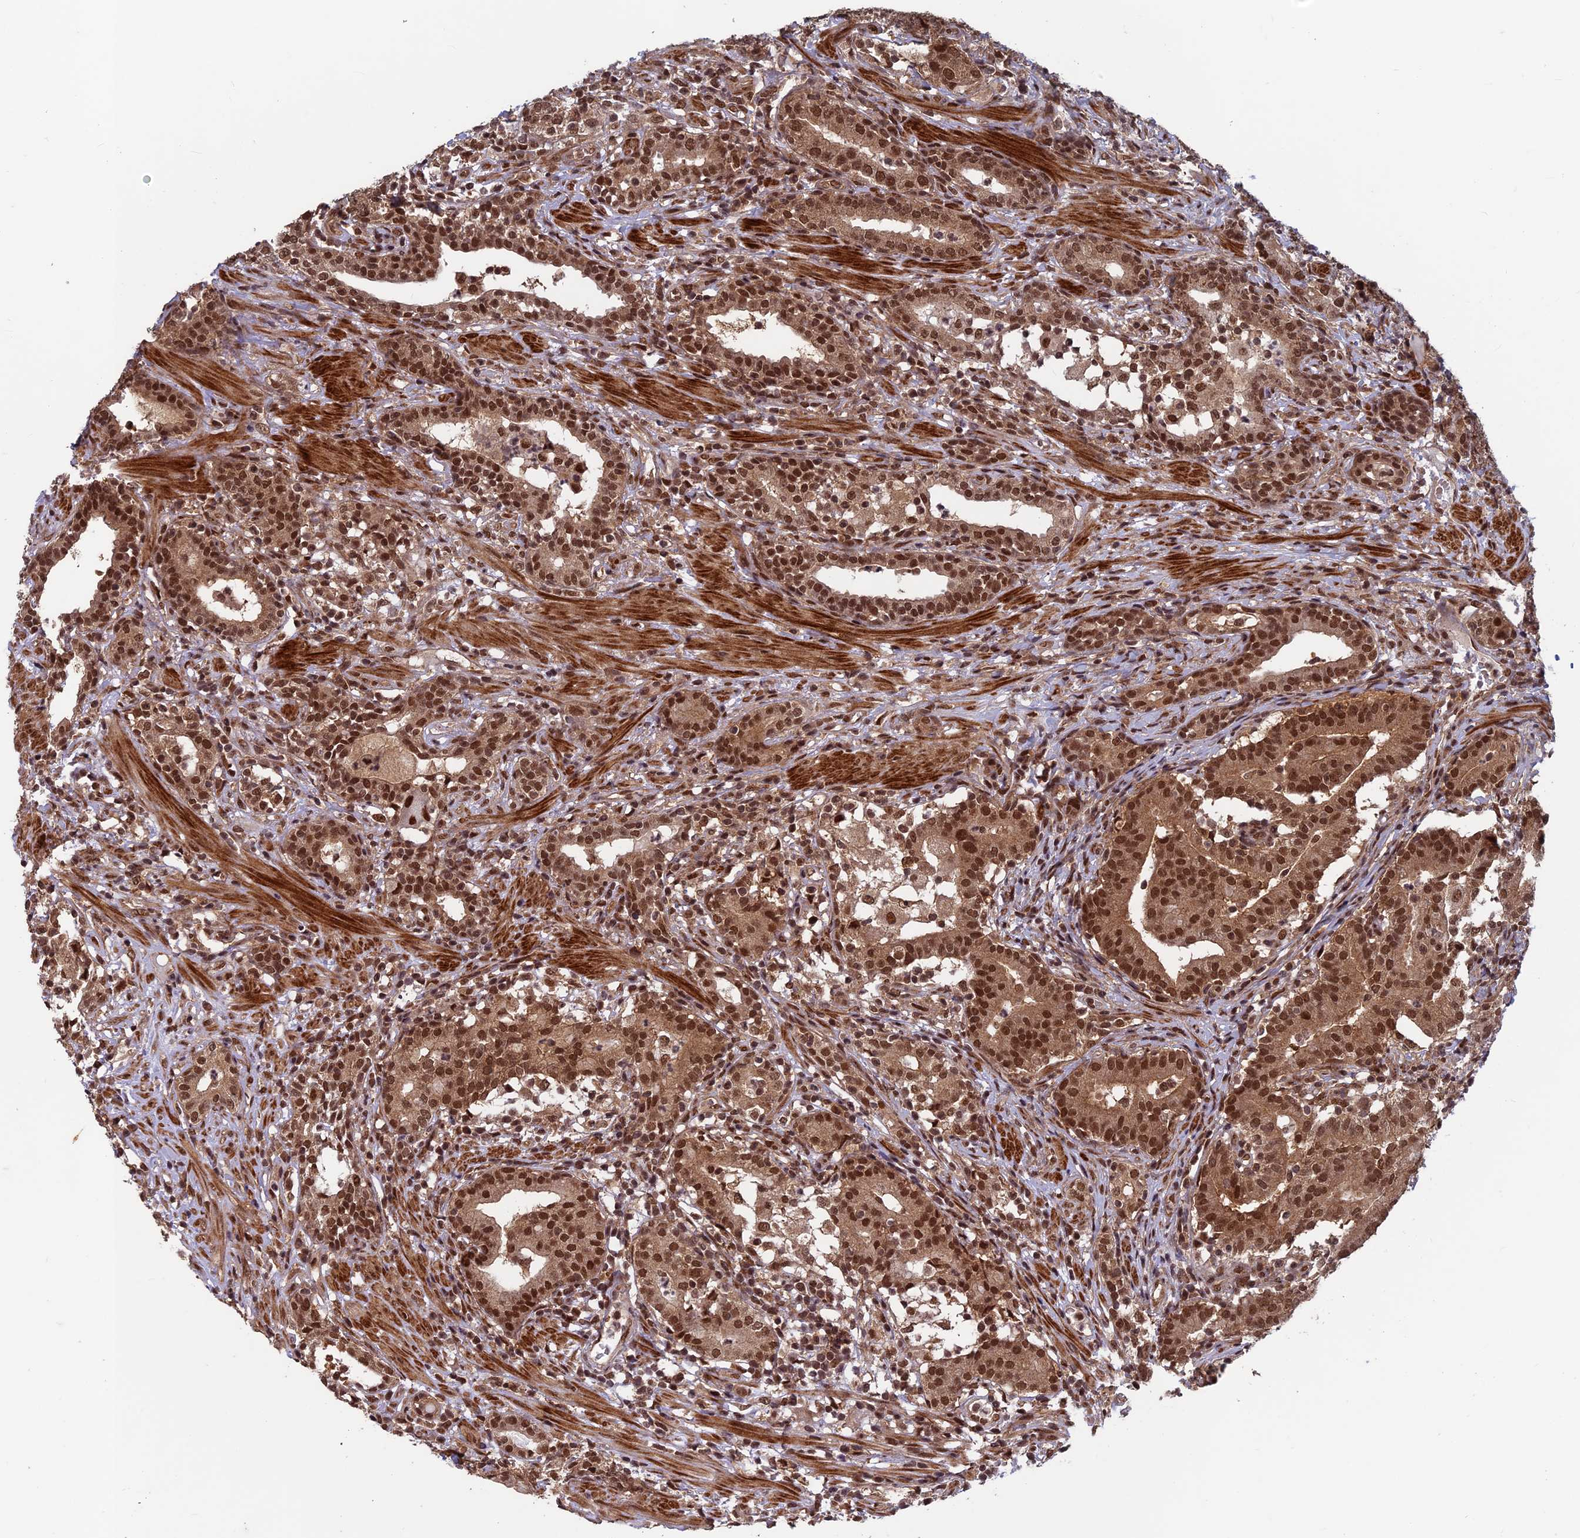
{"staining": {"intensity": "moderate", "quantity": ">75%", "location": "cytoplasmic/membranous,nuclear"}, "tissue": "prostate cancer", "cell_type": "Tumor cells", "image_type": "cancer", "snomed": [{"axis": "morphology", "description": "Adenocarcinoma, High grade"}, {"axis": "topography", "description": "Prostate"}], "caption": "This photomicrograph demonstrates immunohistochemistry (IHC) staining of human high-grade adenocarcinoma (prostate), with medium moderate cytoplasmic/membranous and nuclear staining in approximately >75% of tumor cells.", "gene": "FAM53C", "patient": {"sex": "male", "age": 67}}